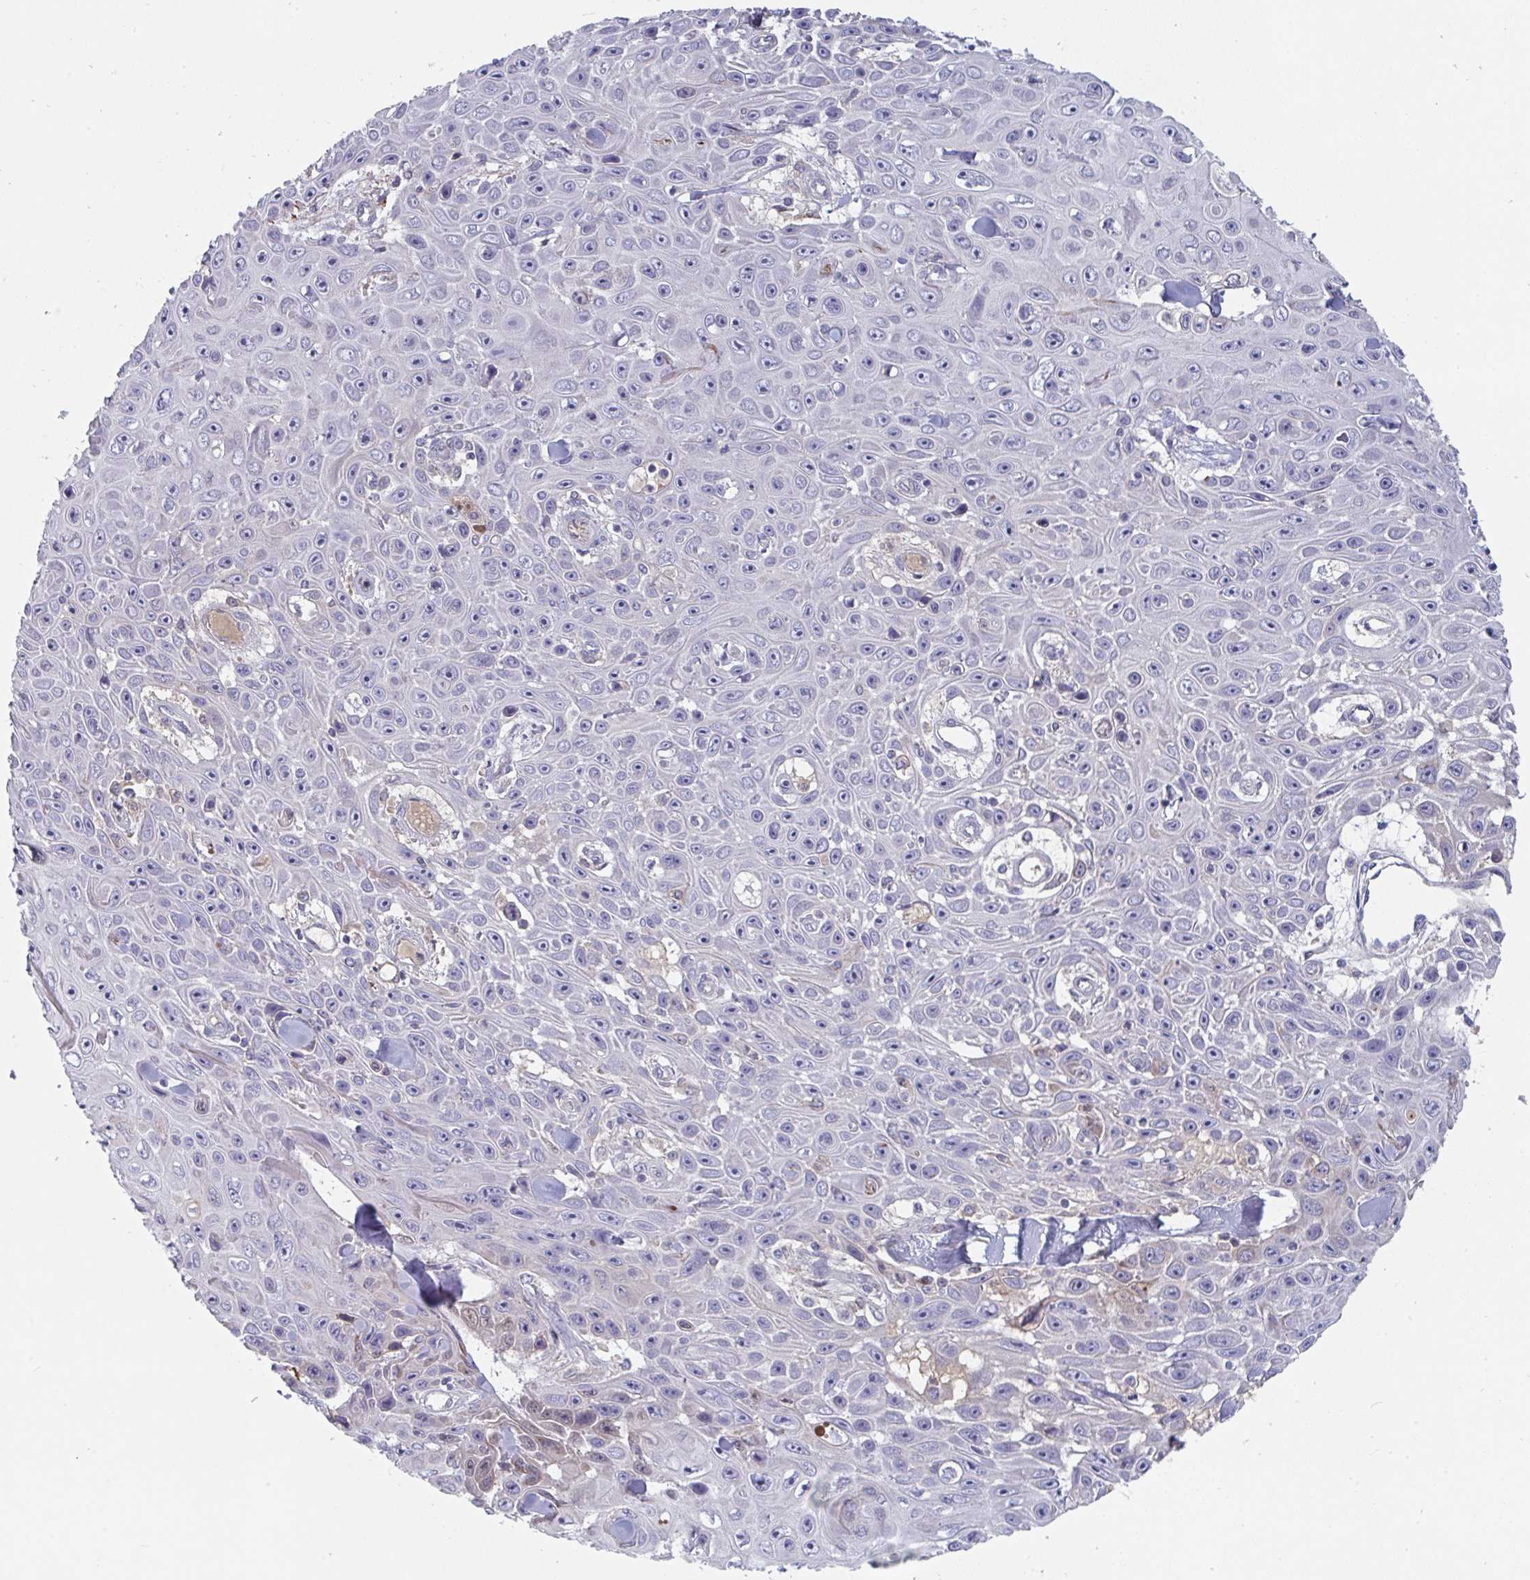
{"staining": {"intensity": "negative", "quantity": "none", "location": "none"}, "tissue": "skin cancer", "cell_type": "Tumor cells", "image_type": "cancer", "snomed": [{"axis": "morphology", "description": "Squamous cell carcinoma, NOS"}, {"axis": "topography", "description": "Skin"}], "caption": "Tumor cells are negative for protein expression in human skin cancer (squamous cell carcinoma).", "gene": "HGFAC", "patient": {"sex": "male", "age": 82}}